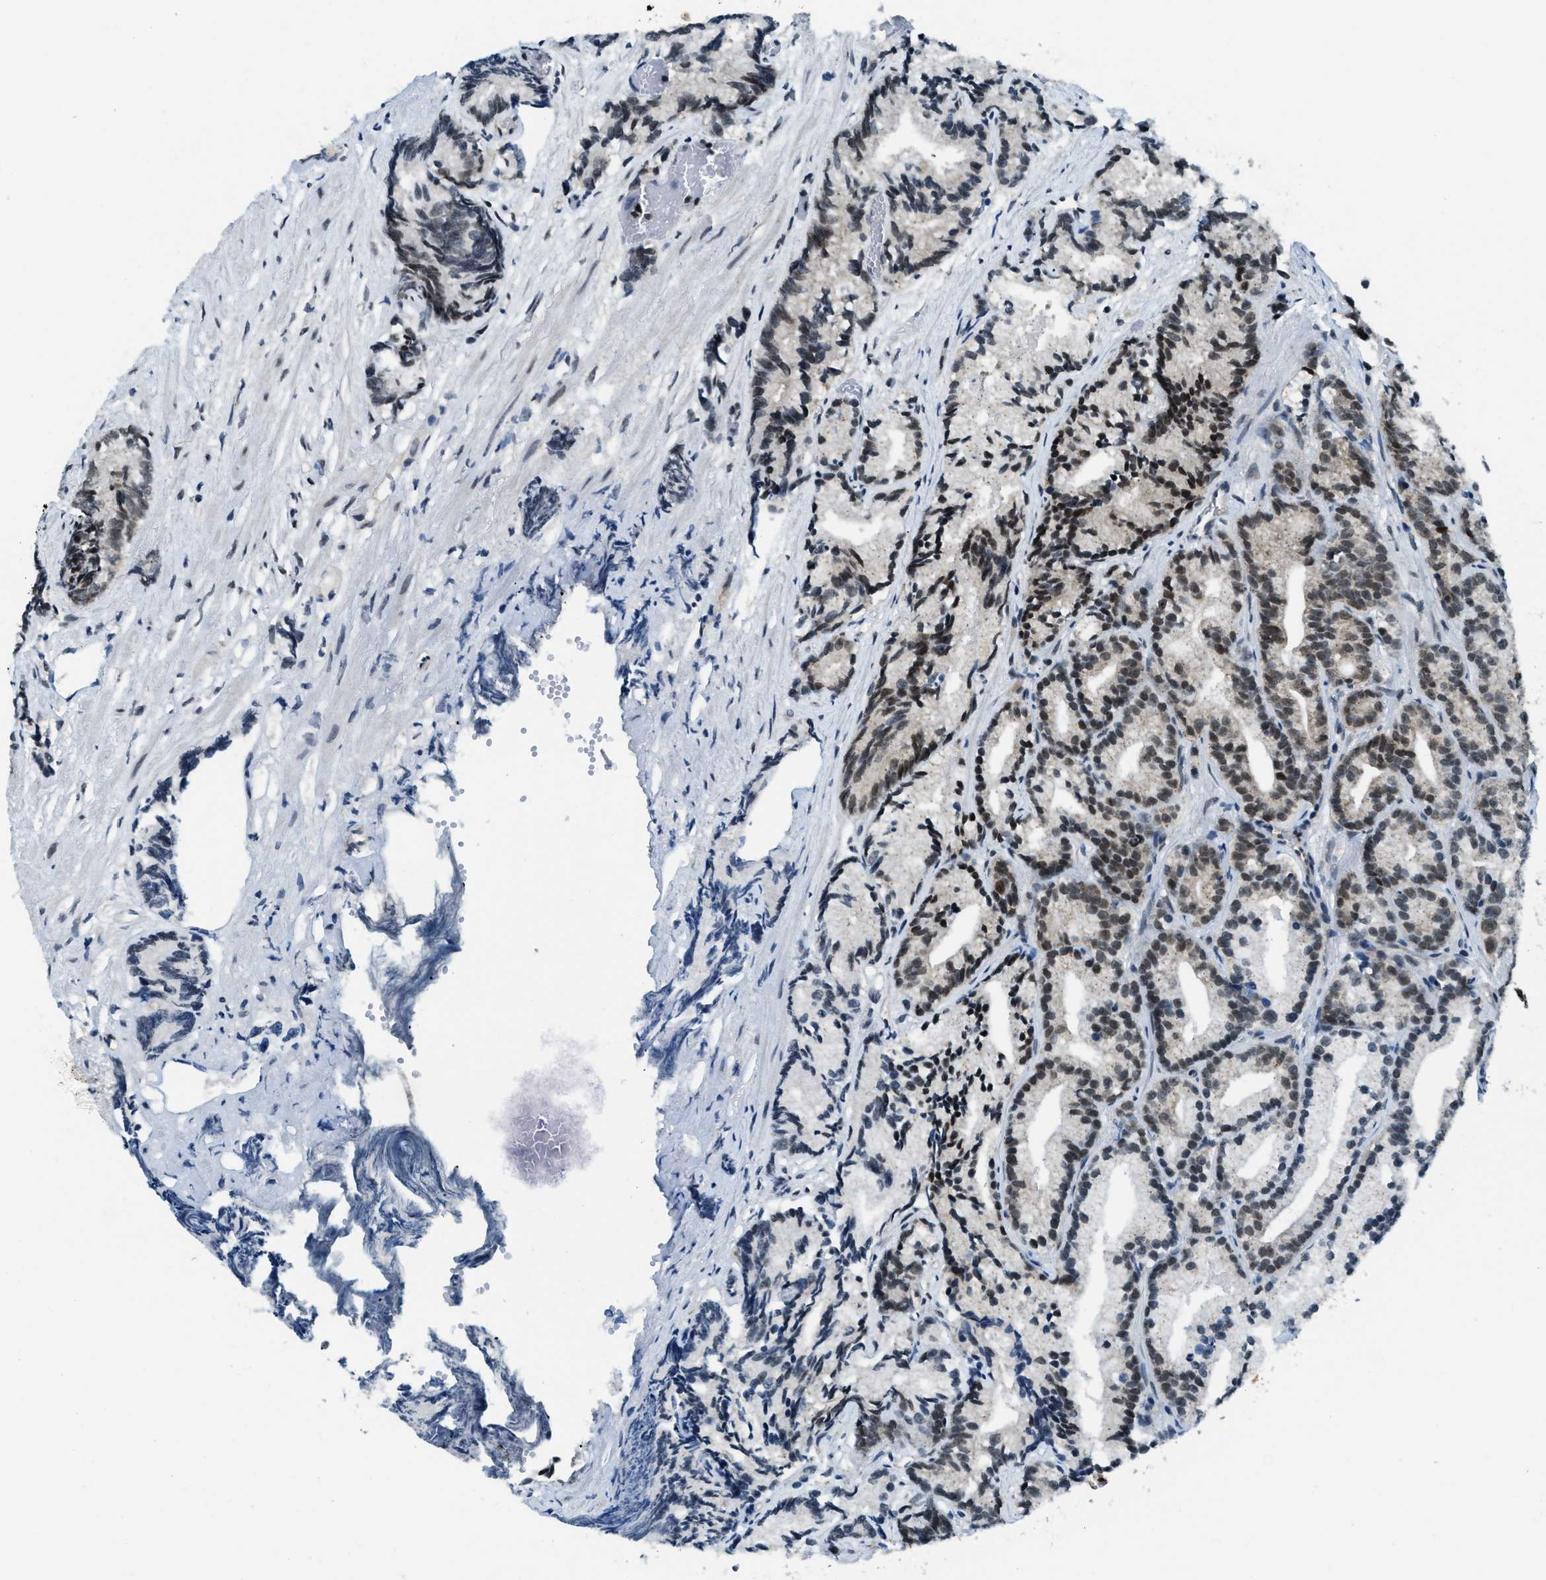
{"staining": {"intensity": "moderate", "quantity": "25%-75%", "location": "nuclear"}, "tissue": "prostate cancer", "cell_type": "Tumor cells", "image_type": "cancer", "snomed": [{"axis": "morphology", "description": "Adenocarcinoma, Low grade"}, {"axis": "topography", "description": "Prostate"}], "caption": "High-magnification brightfield microscopy of low-grade adenocarcinoma (prostate) stained with DAB (3,3'-diaminobenzidine) (brown) and counterstained with hematoxylin (blue). tumor cells exhibit moderate nuclear staining is present in approximately25%-75% of cells. (IHC, brightfield microscopy, high magnification).", "gene": "KLF6", "patient": {"sex": "male", "age": 89}}